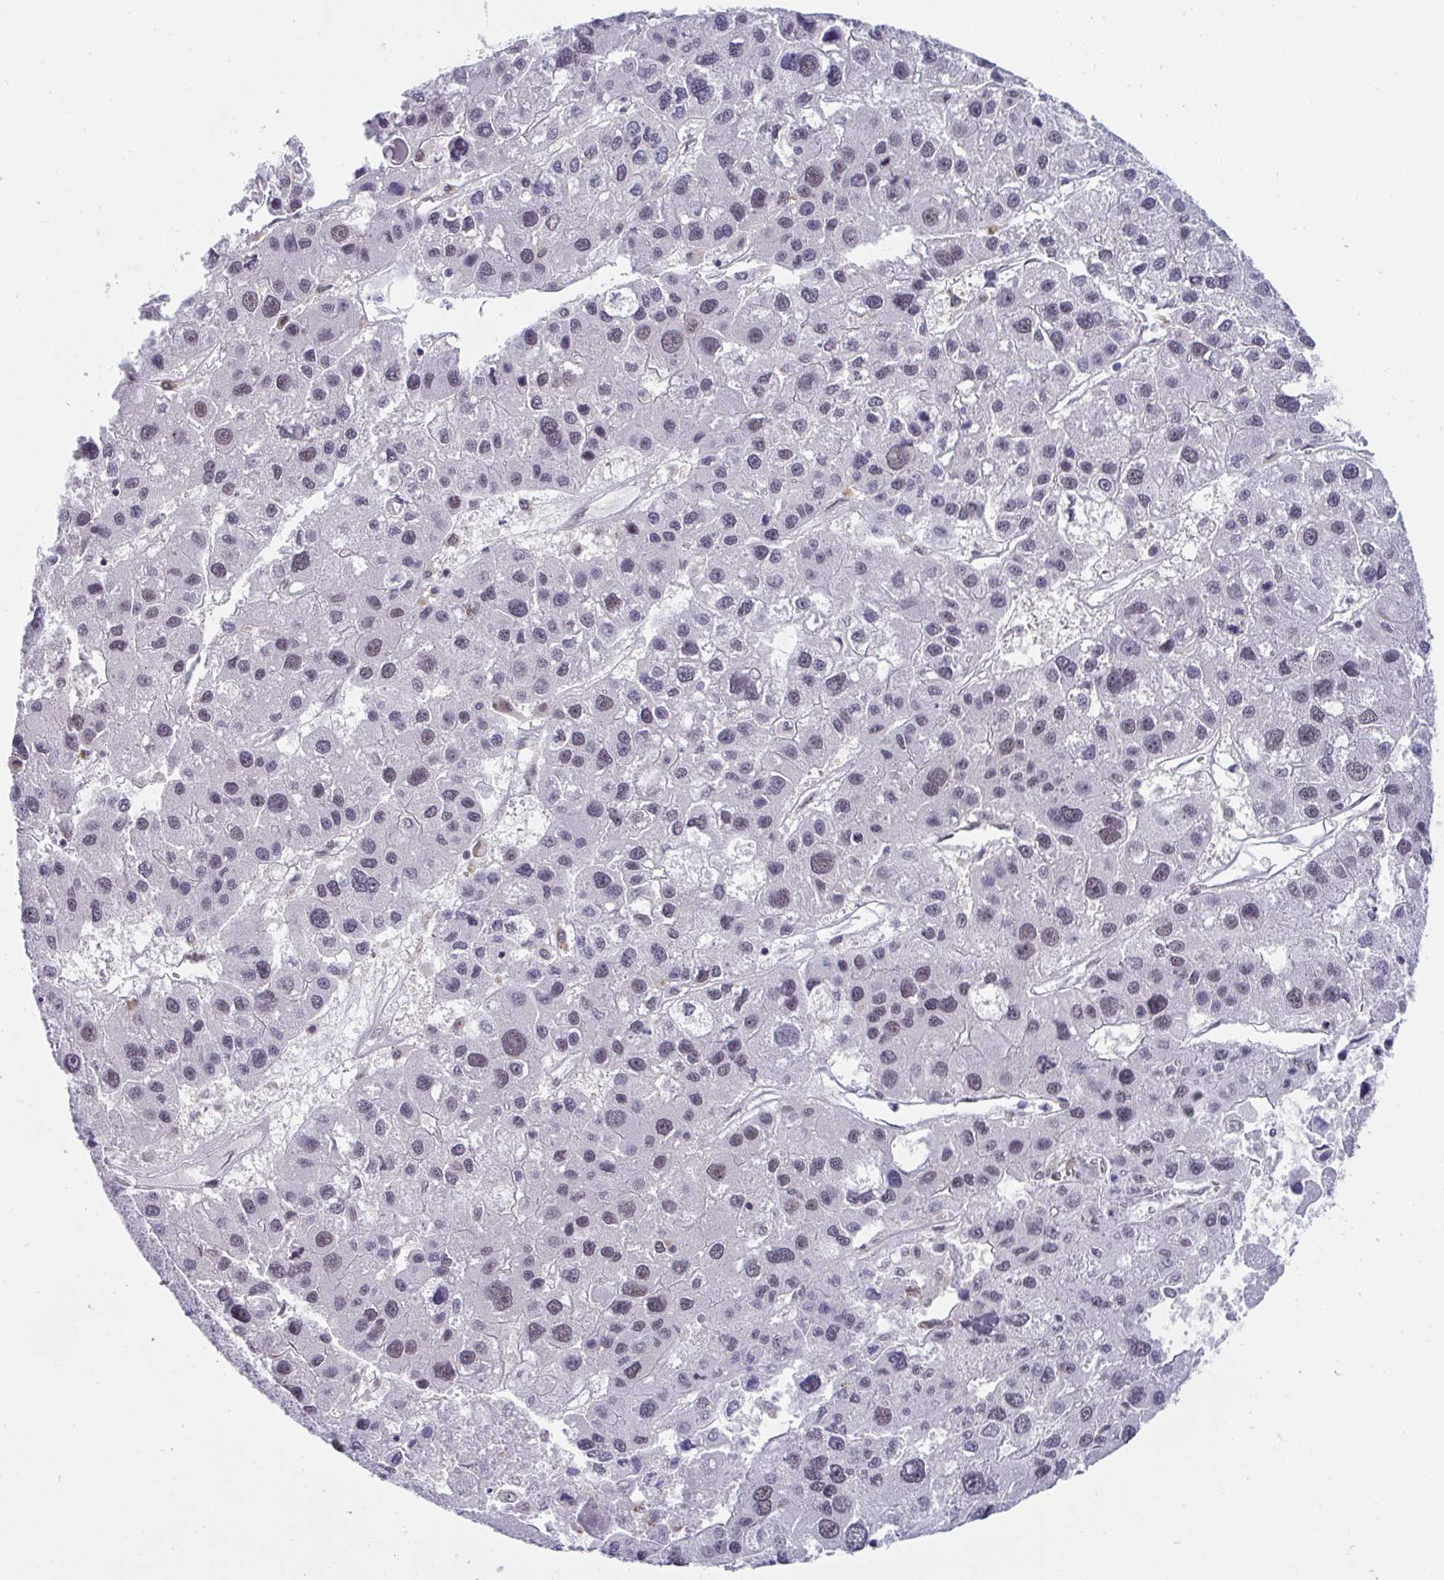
{"staining": {"intensity": "negative", "quantity": "none", "location": "none"}, "tissue": "liver cancer", "cell_type": "Tumor cells", "image_type": "cancer", "snomed": [{"axis": "morphology", "description": "Carcinoma, Hepatocellular, NOS"}, {"axis": "topography", "description": "Liver"}], "caption": "The micrograph demonstrates no significant staining in tumor cells of liver cancer (hepatocellular carcinoma). (Immunohistochemistry (ihc), brightfield microscopy, high magnification).", "gene": "PRR14", "patient": {"sex": "male", "age": 73}}